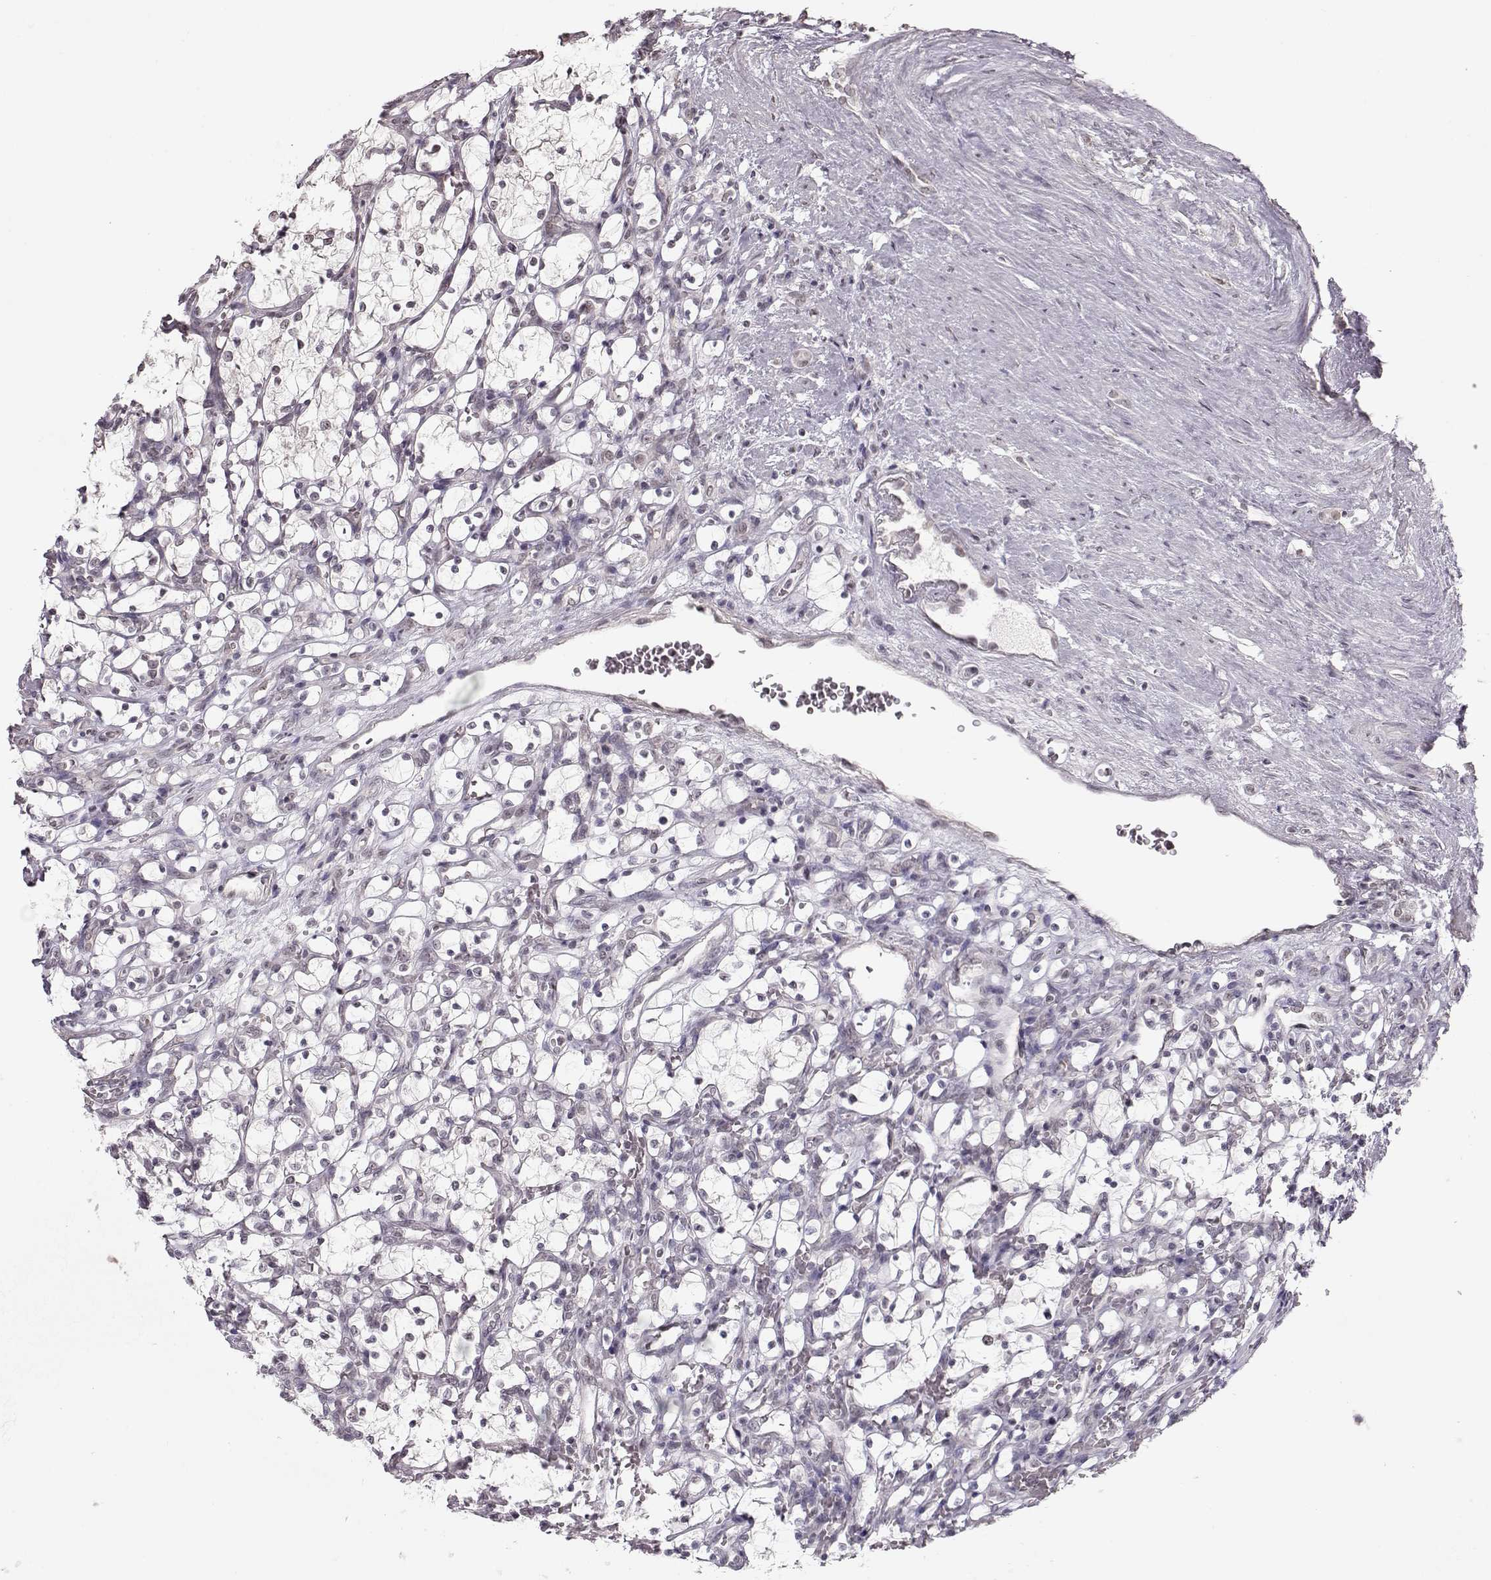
{"staining": {"intensity": "negative", "quantity": "none", "location": "none"}, "tissue": "renal cancer", "cell_type": "Tumor cells", "image_type": "cancer", "snomed": [{"axis": "morphology", "description": "Adenocarcinoma, NOS"}, {"axis": "topography", "description": "Kidney"}], "caption": "Protein analysis of adenocarcinoma (renal) reveals no significant expression in tumor cells.", "gene": "PCP4", "patient": {"sex": "female", "age": 69}}